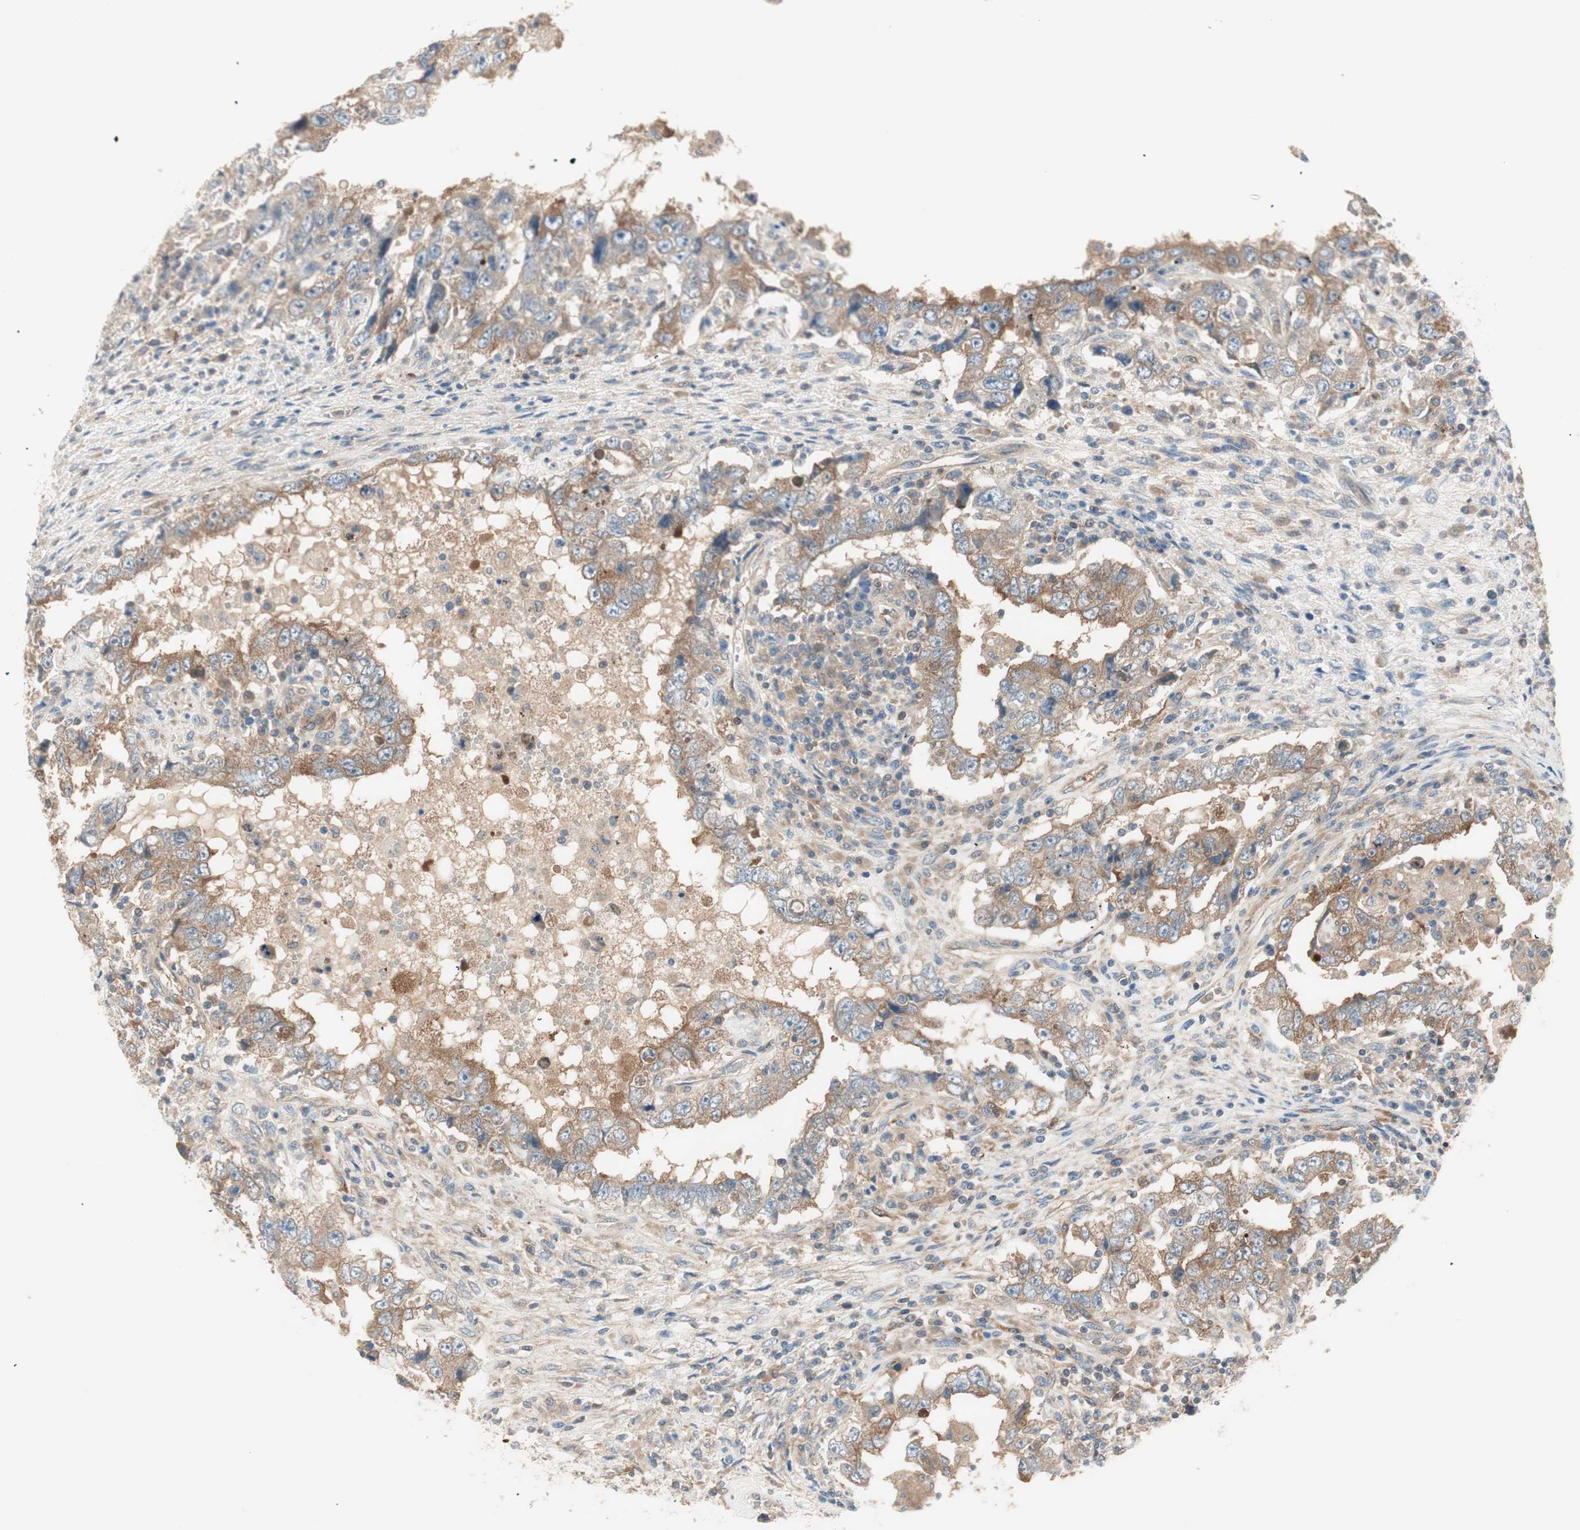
{"staining": {"intensity": "moderate", "quantity": ">75%", "location": "cytoplasmic/membranous"}, "tissue": "testis cancer", "cell_type": "Tumor cells", "image_type": "cancer", "snomed": [{"axis": "morphology", "description": "Carcinoma, Embryonal, NOS"}, {"axis": "topography", "description": "Testis"}], "caption": "Protein staining shows moderate cytoplasmic/membranous positivity in about >75% of tumor cells in embryonal carcinoma (testis).", "gene": "GALT", "patient": {"sex": "male", "age": 26}}